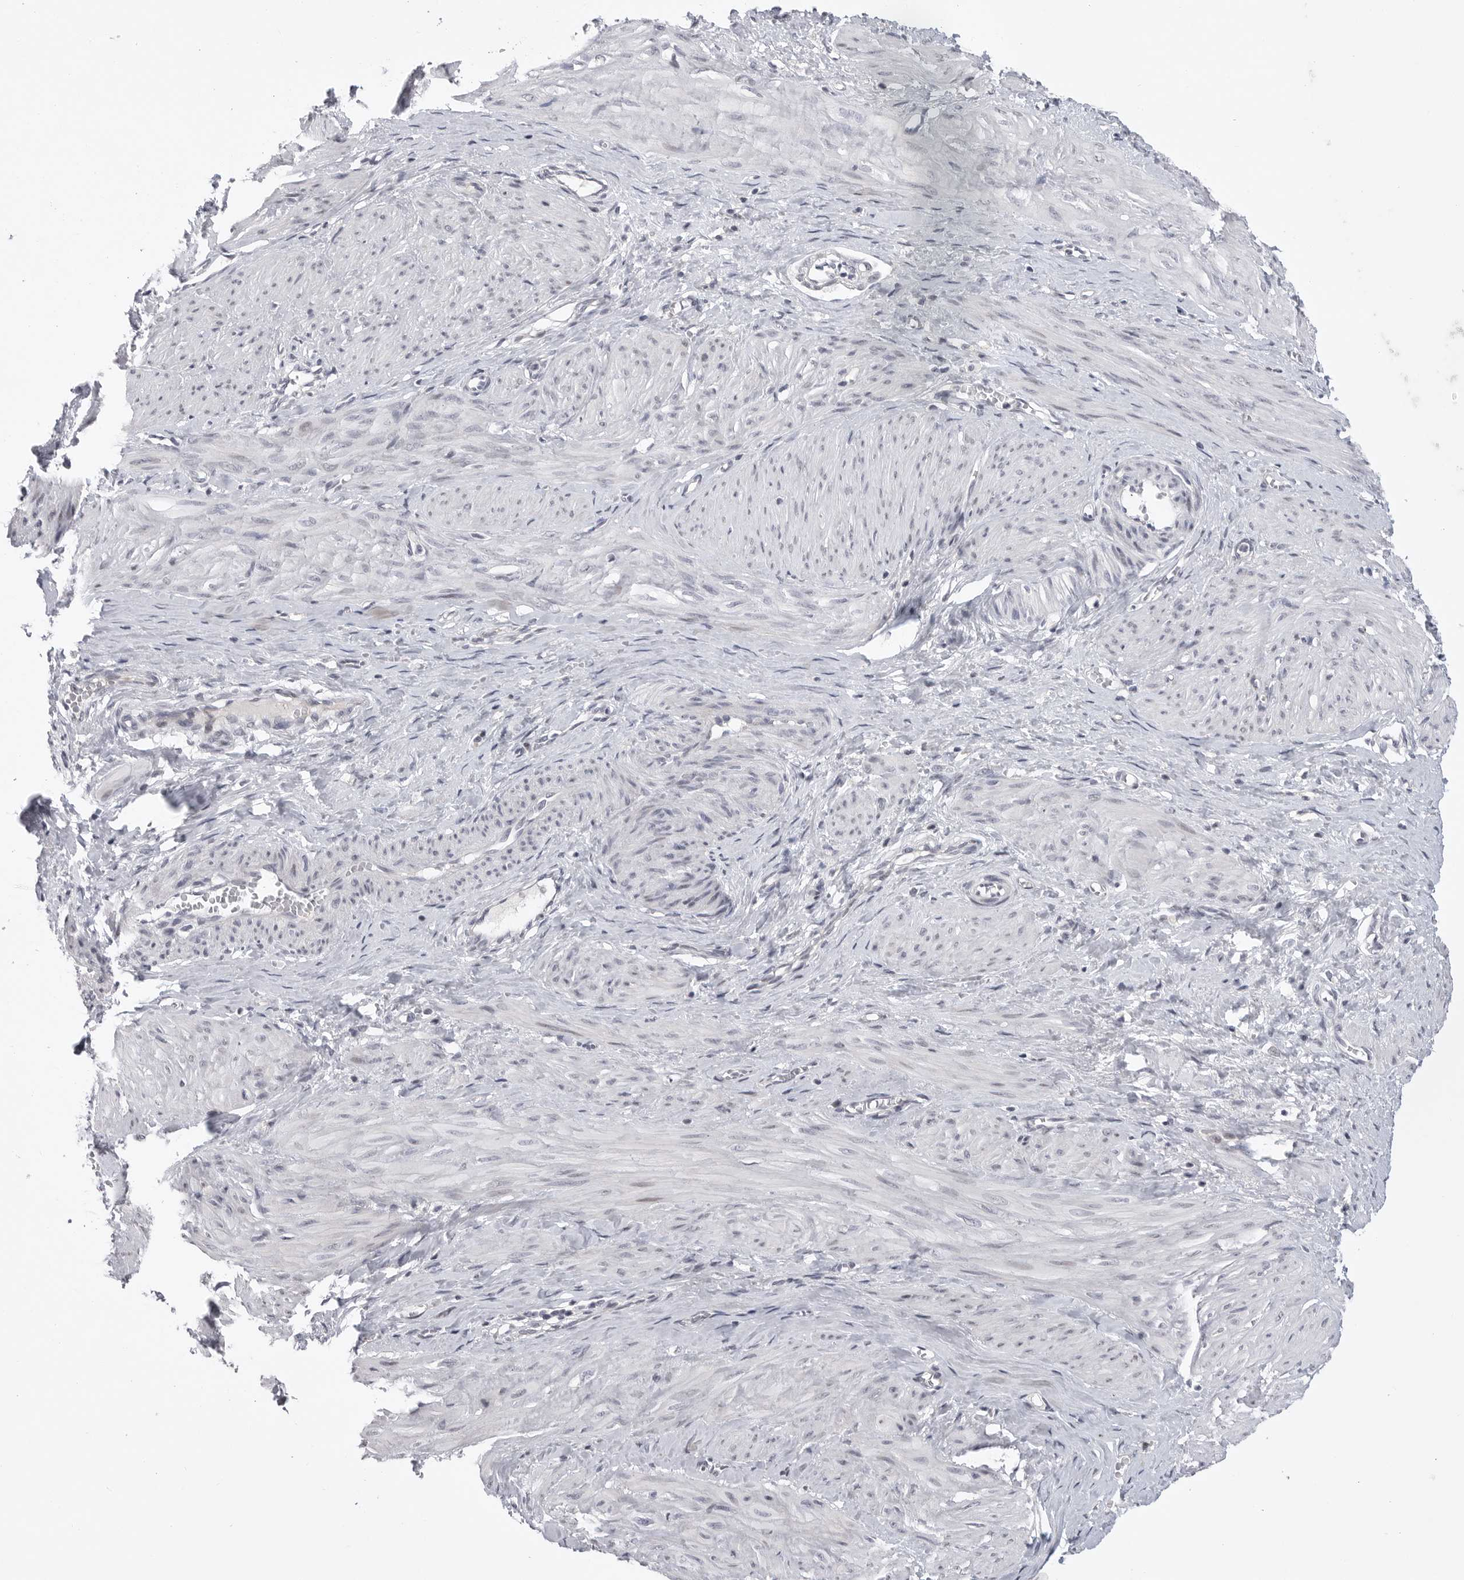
{"staining": {"intensity": "negative", "quantity": "none", "location": "none"}, "tissue": "smooth muscle", "cell_type": "Smooth muscle cells", "image_type": "normal", "snomed": [{"axis": "morphology", "description": "Normal tissue, NOS"}, {"axis": "topography", "description": "Endometrium"}], "caption": "The photomicrograph demonstrates no staining of smooth muscle cells in benign smooth muscle. The staining was performed using DAB (3,3'-diaminobenzidine) to visualize the protein expression in brown, while the nuclei were stained in blue with hematoxylin (Magnification: 20x).", "gene": "FBXO43", "patient": {"sex": "female", "age": 33}}